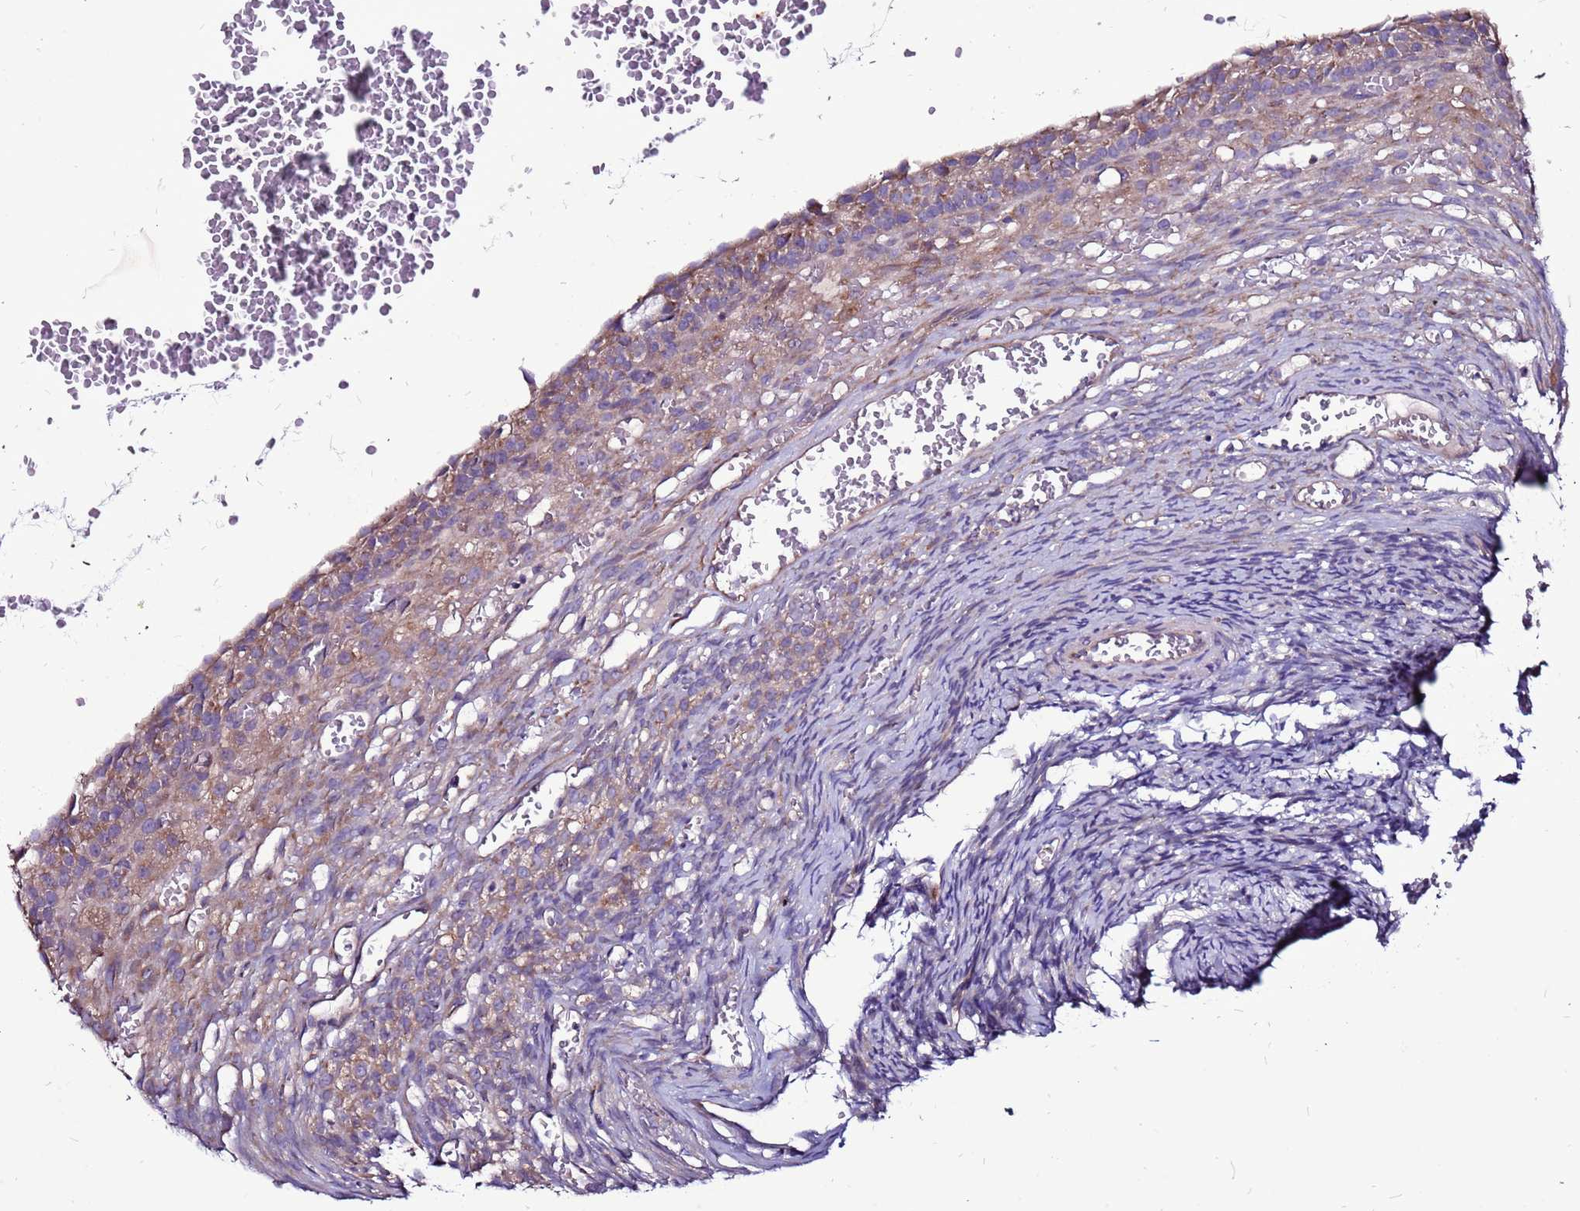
{"staining": {"intensity": "weak", "quantity": "<25%", "location": "cytoplasmic/membranous"}, "tissue": "ovary", "cell_type": "Ovarian stroma cells", "image_type": "normal", "snomed": [{"axis": "morphology", "description": "Normal tissue, NOS"}, {"axis": "topography", "description": "Ovary"}], "caption": "The histopathology image demonstrates no significant positivity in ovarian stroma cells of ovary. The staining was performed using DAB (3,3'-diaminobenzidine) to visualize the protein expression in brown, while the nuclei were stained in blue with hematoxylin (Magnification: 20x).", "gene": "GPN3", "patient": {"sex": "female", "age": 39}}